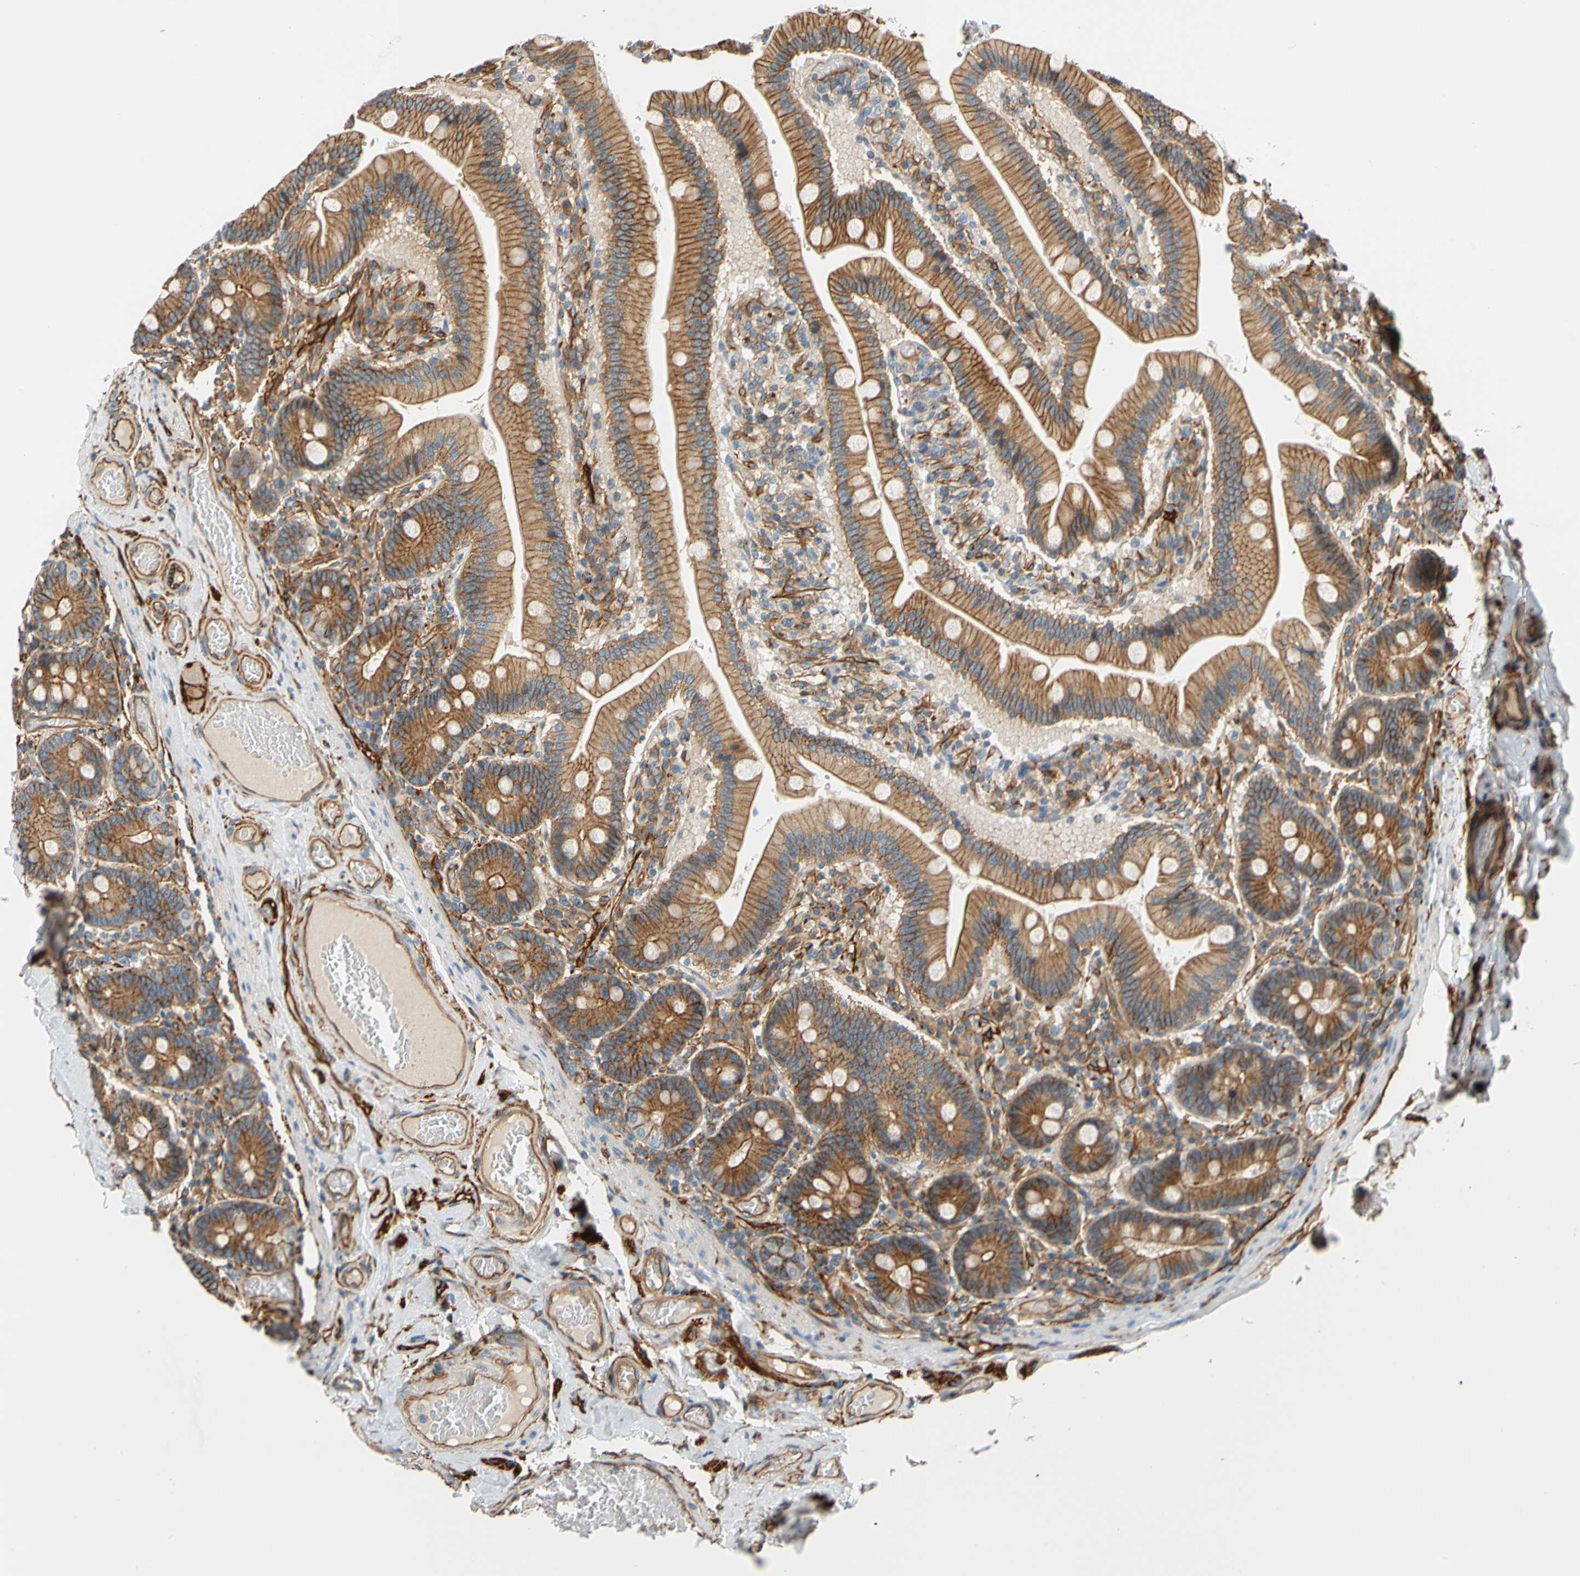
{"staining": {"intensity": "strong", "quantity": ">75%", "location": "cytoplasmic/membranous"}, "tissue": "duodenum", "cell_type": "Glandular cells", "image_type": "normal", "snomed": [{"axis": "morphology", "description": "Normal tissue, NOS"}, {"axis": "topography", "description": "Duodenum"}], "caption": "Protein staining of normal duodenum demonstrates strong cytoplasmic/membranous expression in approximately >75% of glandular cells.", "gene": "SPTAN1", "patient": {"sex": "male", "age": 66}}